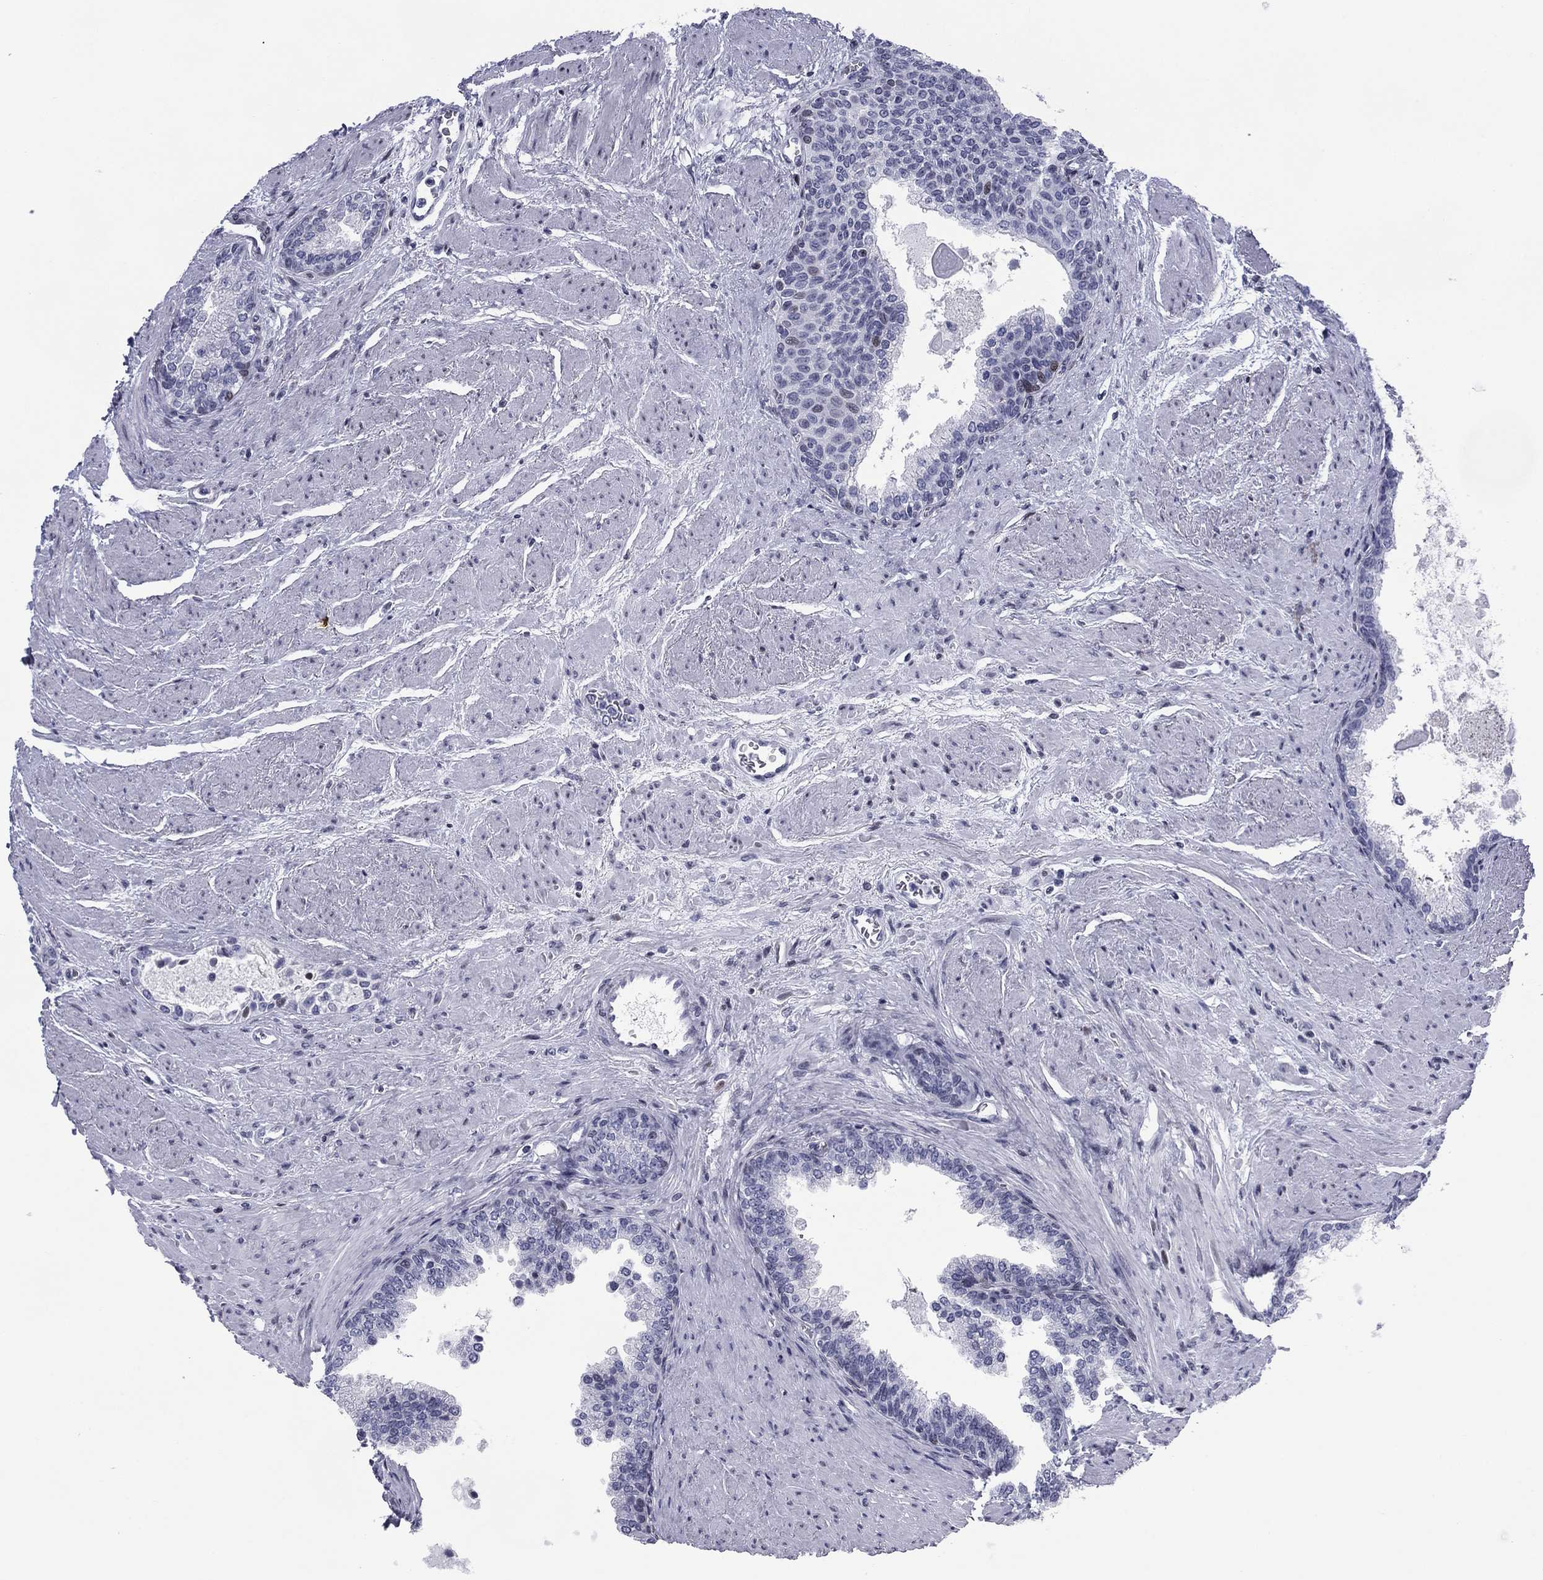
{"staining": {"intensity": "negative", "quantity": "none", "location": "none"}, "tissue": "prostate cancer", "cell_type": "Tumor cells", "image_type": "cancer", "snomed": [{"axis": "morphology", "description": "Adenocarcinoma, NOS"}, {"axis": "topography", "description": "Prostate and seminal vesicle, NOS"}, {"axis": "topography", "description": "Prostate"}], "caption": "Tumor cells are negative for brown protein staining in prostate cancer.", "gene": "CCDC144A", "patient": {"sex": "male", "age": 62}}